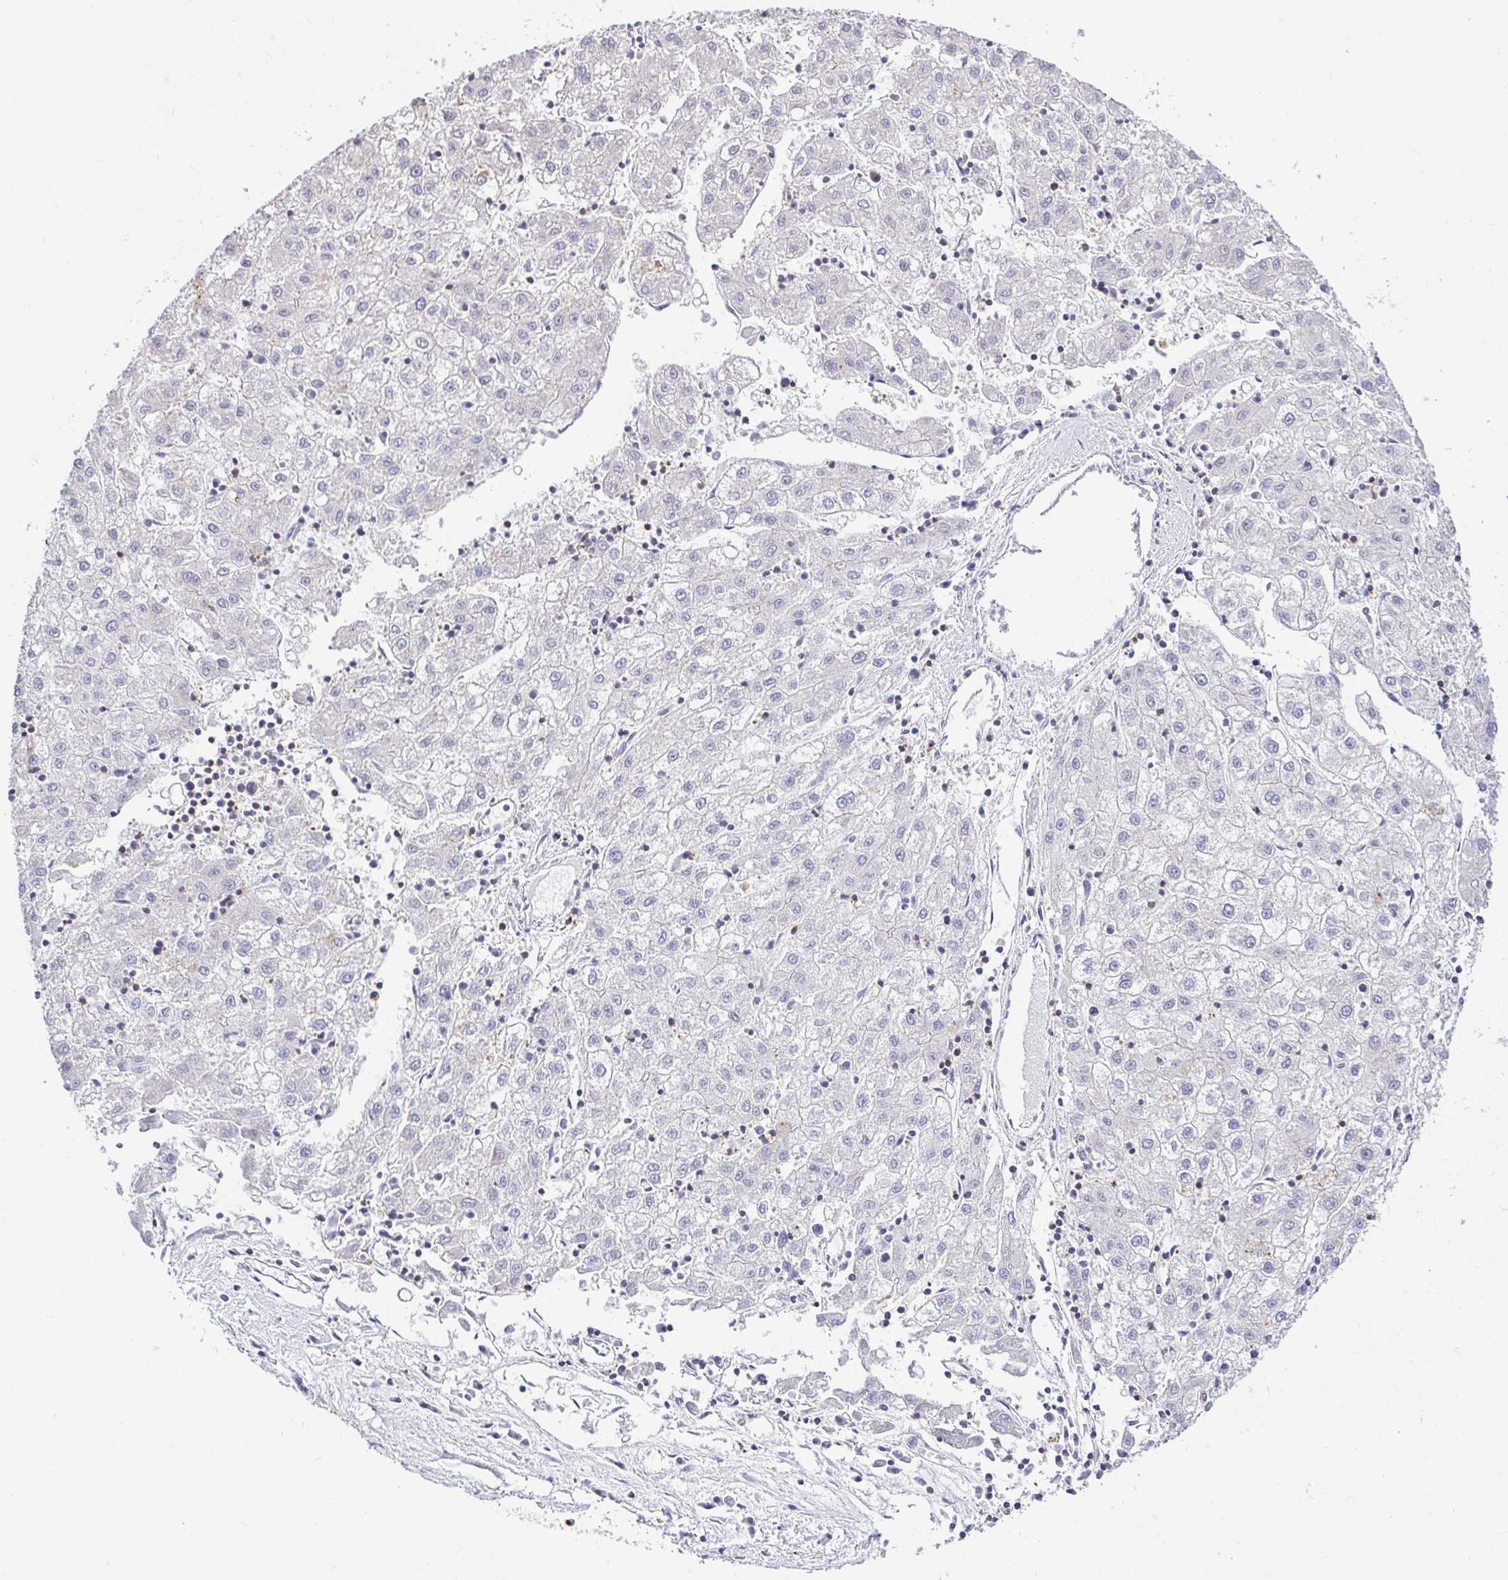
{"staining": {"intensity": "negative", "quantity": "none", "location": "none"}, "tissue": "liver cancer", "cell_type": "Tumor cells", "image_type": "cancer", "snomed": [{"axis": "morphology", "description": "Carcinoma, Hepatocellular, NOS"}, {"axis": "topography", "description": "Liver"}], "caption": "Tumor cells are negative for brown protein staining in liver cancer.", "gene": "SKAP1", "patient": {"sex": "male", "age": 72}}